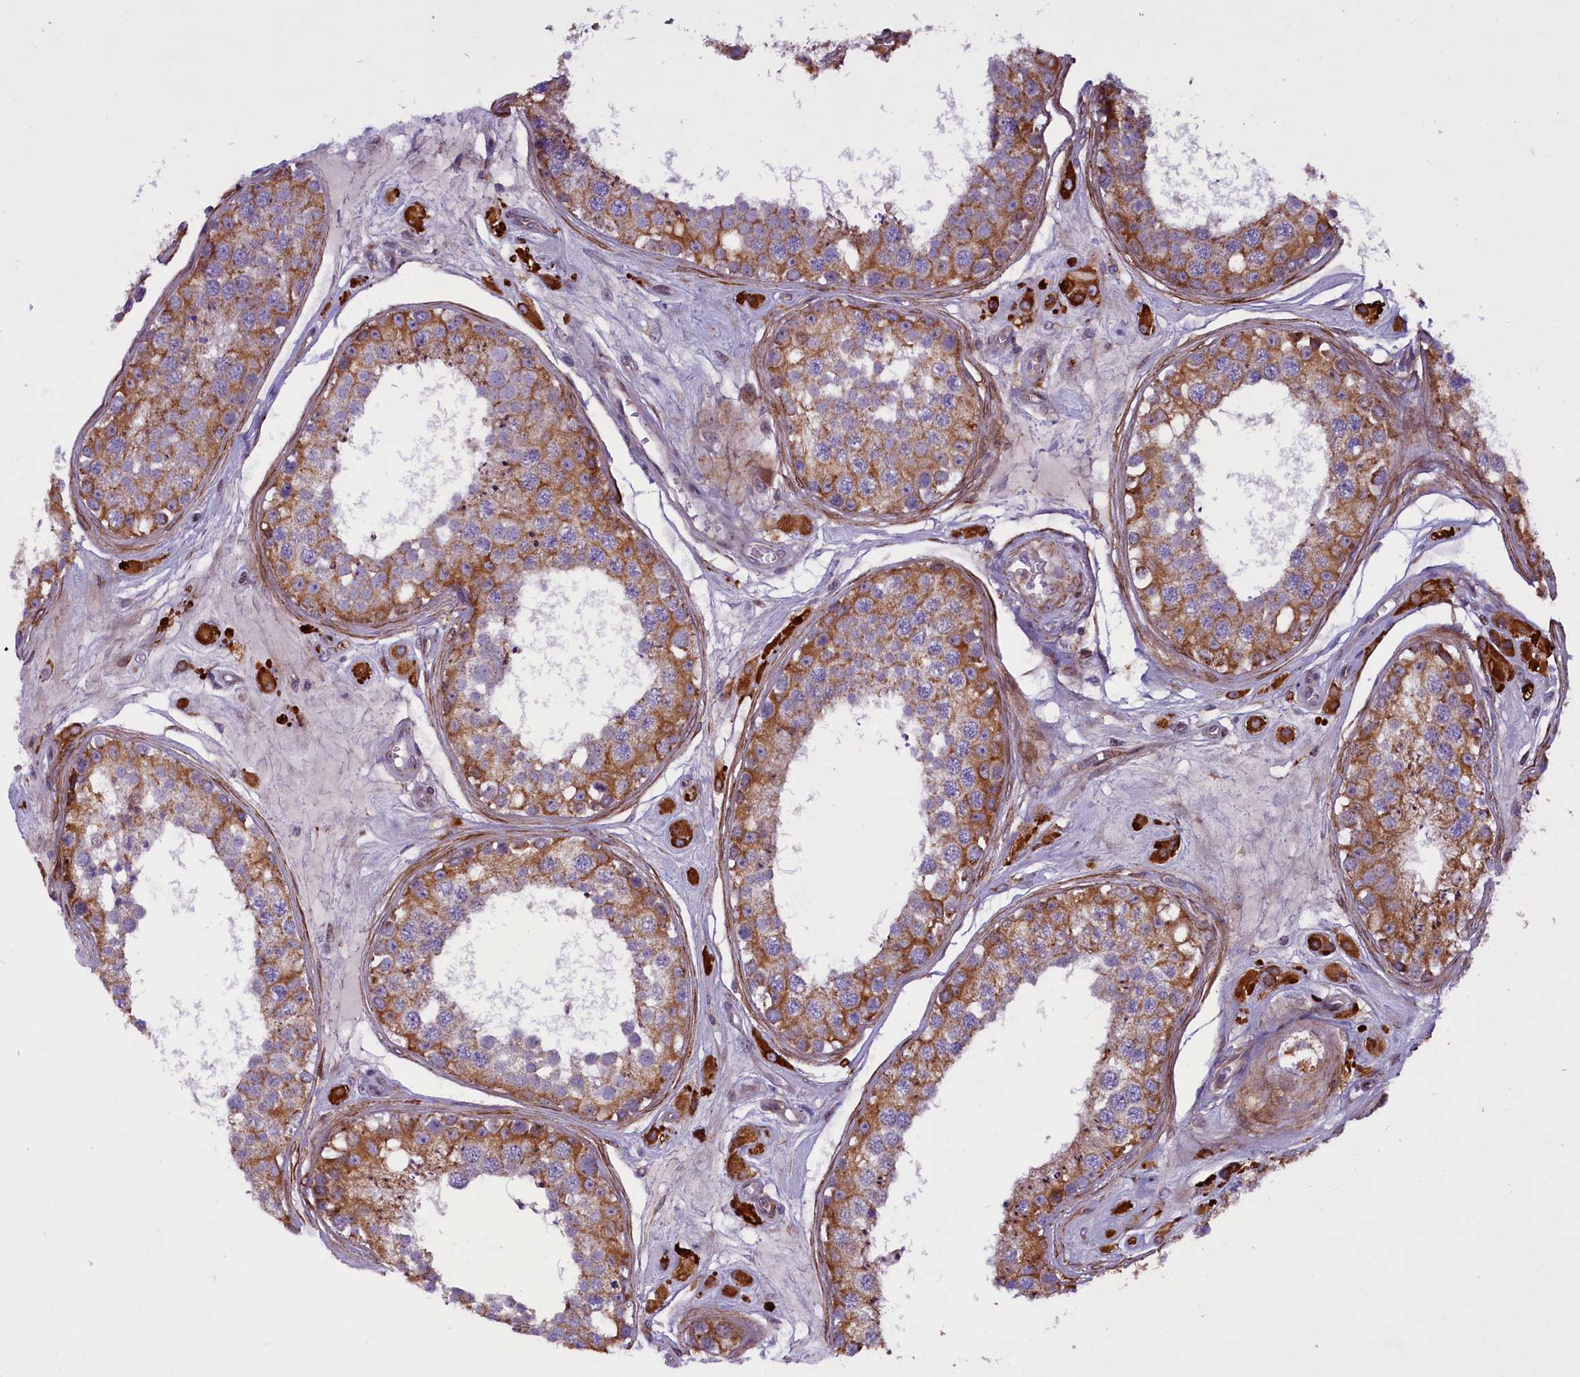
{"staining": {"intensity": "moderate", "quantity": ">75%", "location": "cytoplasmic/membranous"}, "tissue": "testis", "cell_type": "Cells in seminiferous ducts", "image_type": "normal", "snomed": [{"axis": "morphology", "description": "Normal tissue, NOS"}, {"axis": "topography", "description": "Testis"}], "caption": "Immunohistochemistry (IHC) of unremarkable testis displays medium levels of moderate cytoplasmic/membranous positivity in about >75% of cells in seminiferous ducts.", "gene": "MIEF2", "patient": {"sex": "male", "age": 25}}